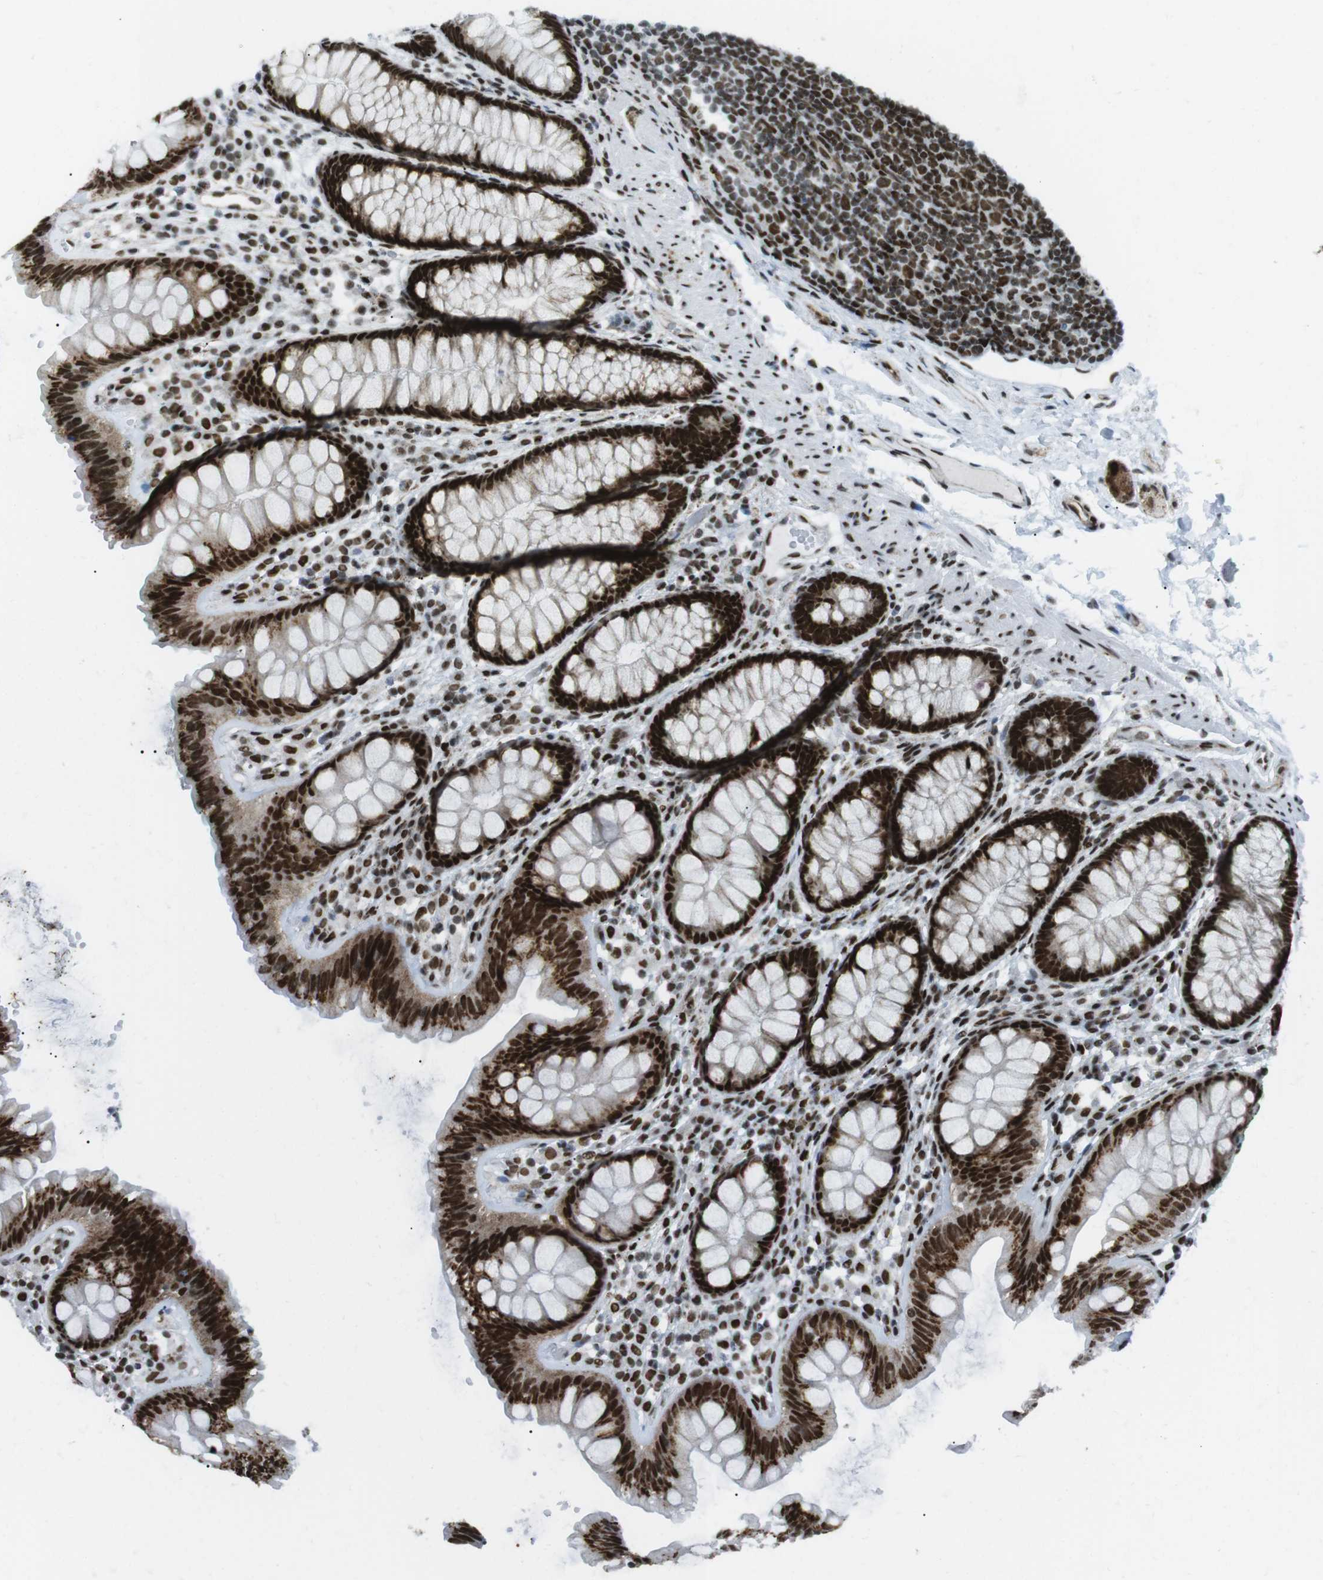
{"staining": {"intensity": "strong", "quantity": ">75%", "location": "nuclear"}, "tissue": "colon", "cell_type": "Endothelial cells", "image_type": "normal", "snomed": [{"axis": "morphology", "description": "Normal tissue, NOS"}, {"axis": "topography", "description": "Colon"}], "caption": "Benign colon displays strong nuclear positivity in approximately >75% of endothelial cells, visualized by immunohistochemistry.", "gene": "ARID1A", "patient": {"sex": "female", "age": 56}}